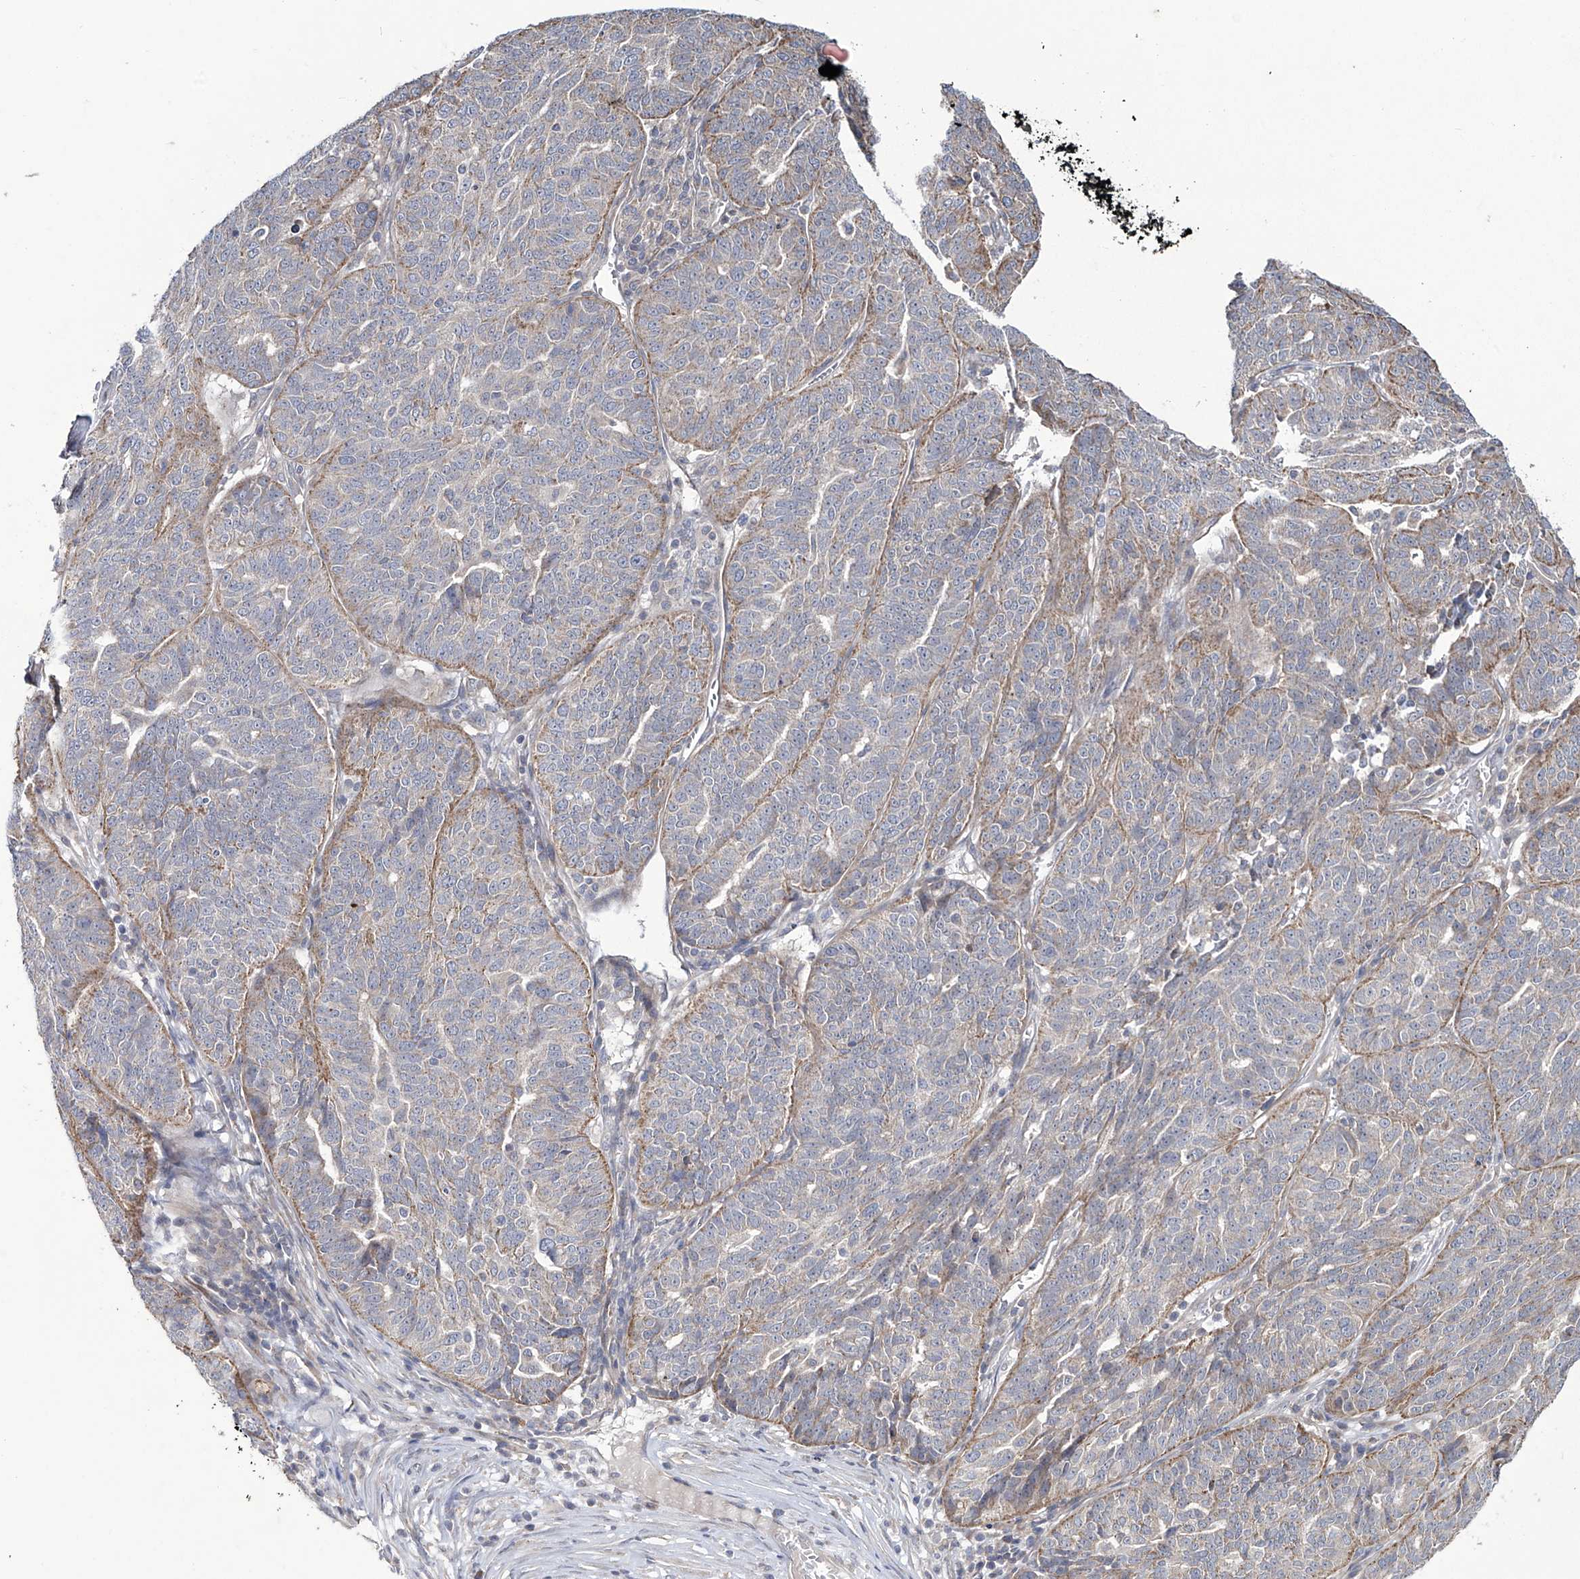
{"staining": {"intensity": "weak", "quantity": "25%-75%", "location": "cytoplasmic/membranous"}, "tissue": "ovarian cancer", "cell_type": "Tumor cells", "image_type": "cancer", "snomed": [{"axis": "morphology", "description": "Cystadenocarcinoma, serous, NOS"}, {"axis": "topography", "description": "Ovary"}], "caption": "There is low levels of weak cytoplasmic/membranous staining in tumor cells of ovarian serous cystadenocarcinoma, as demonstrated by immunohistochemical staining (brown color).", "gene": "TRIM60", "patient": {"sex": "female", "age": 59}}